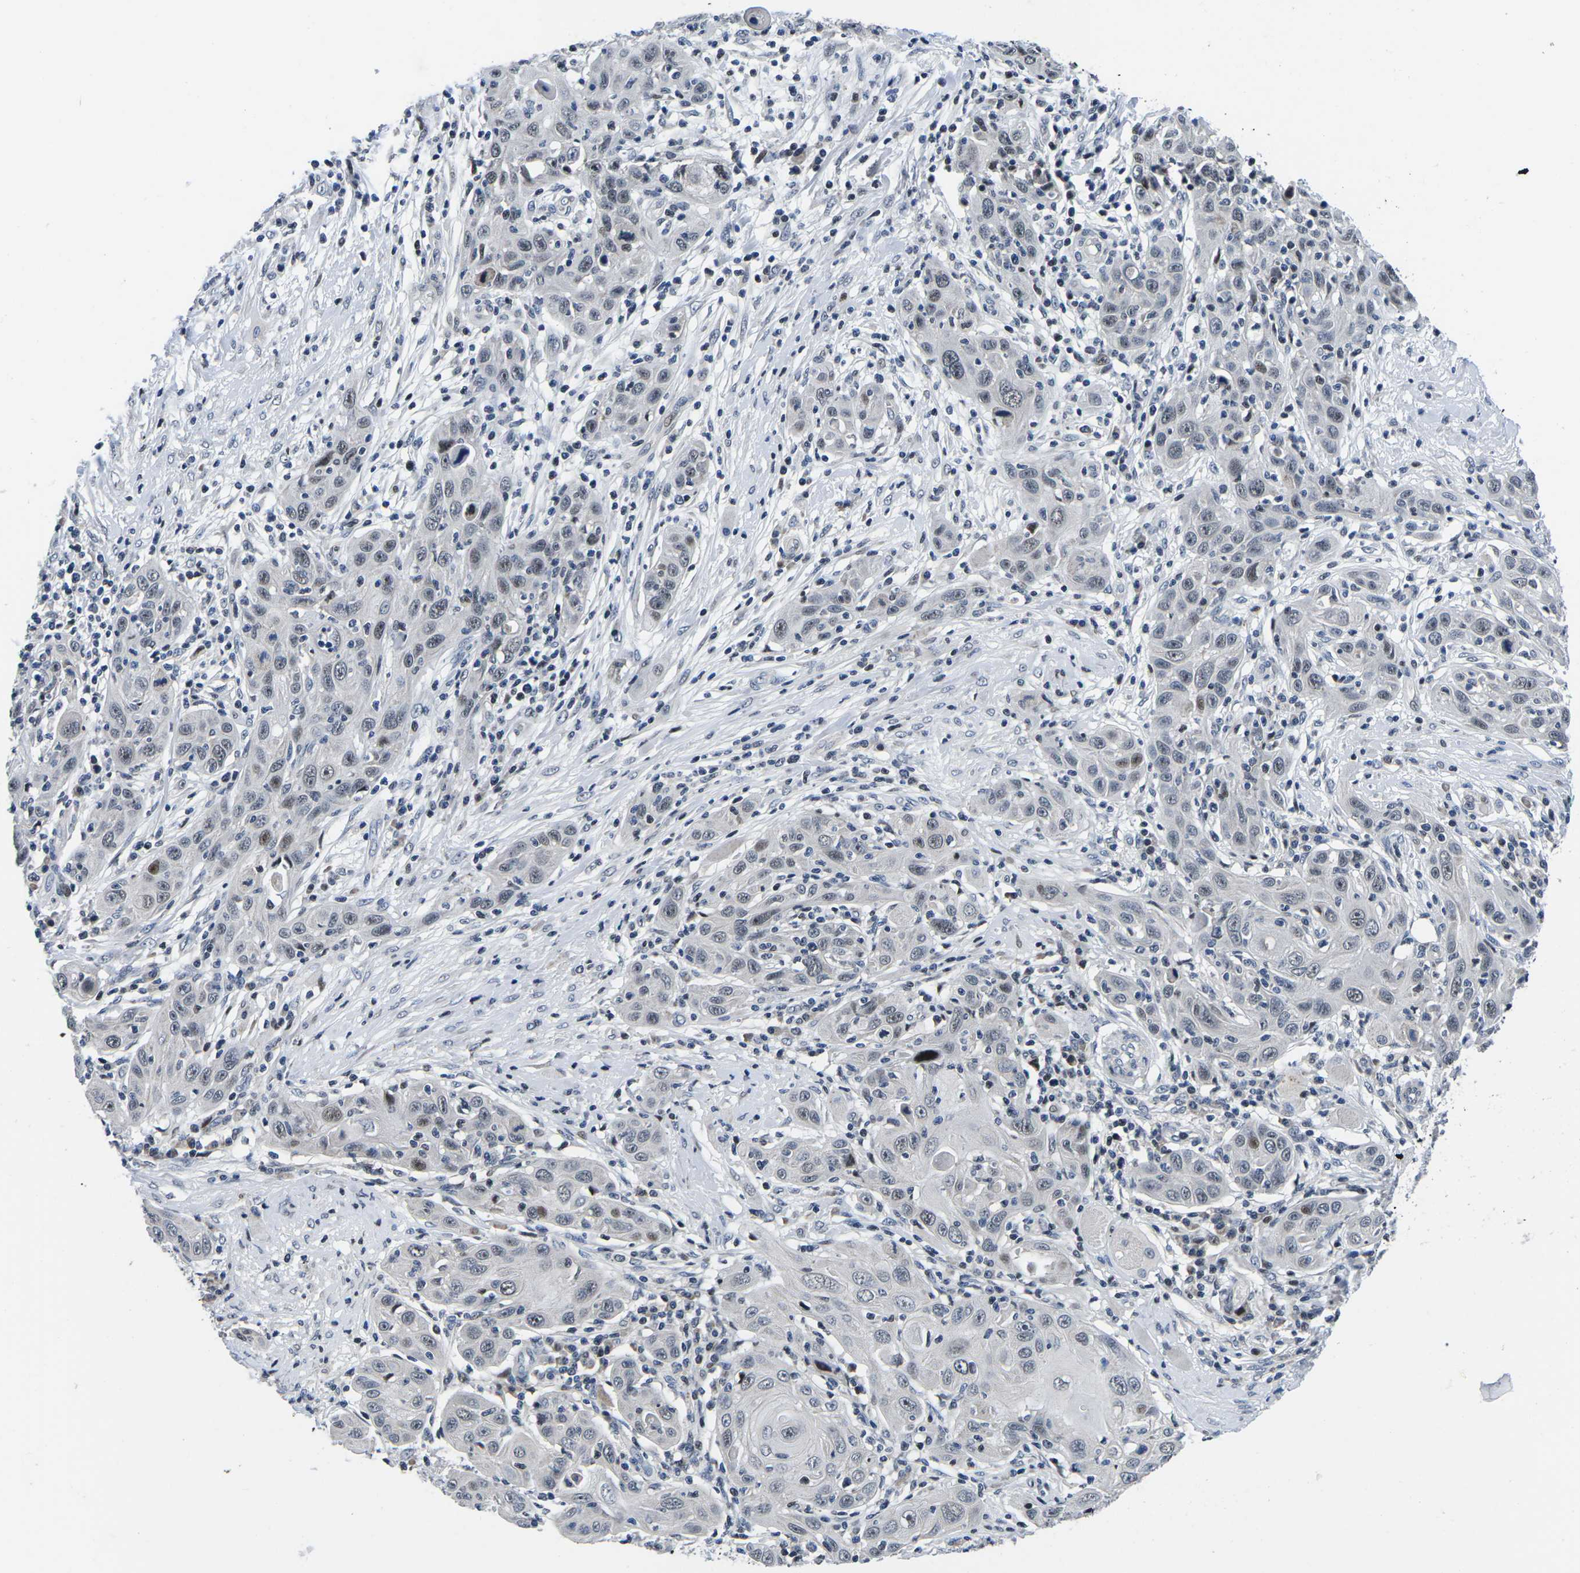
{"staining": {"intensity": "weak", "quantity": "<25%", "location": "nuclear"}, "tissue": "skin cancer", "cell_type": "Tumor cells", "image_type": "cancer", "snomed": [{"axis": "morphology", "description": "Squamous cell carcinoma, NOS"}, {"axis": "topography", "description": "Skin"}], "caption": "The histopathology image exhibits no significant positivity in tumor cells of skin cancer. (Stains: DAB immunohistochemistry (IHC) with hematoxylin counter stain, Microscopy: brightfield microscopy at high magnification).", "gene": "CDC73", "patient": {"sex": "female", "age": 88}}